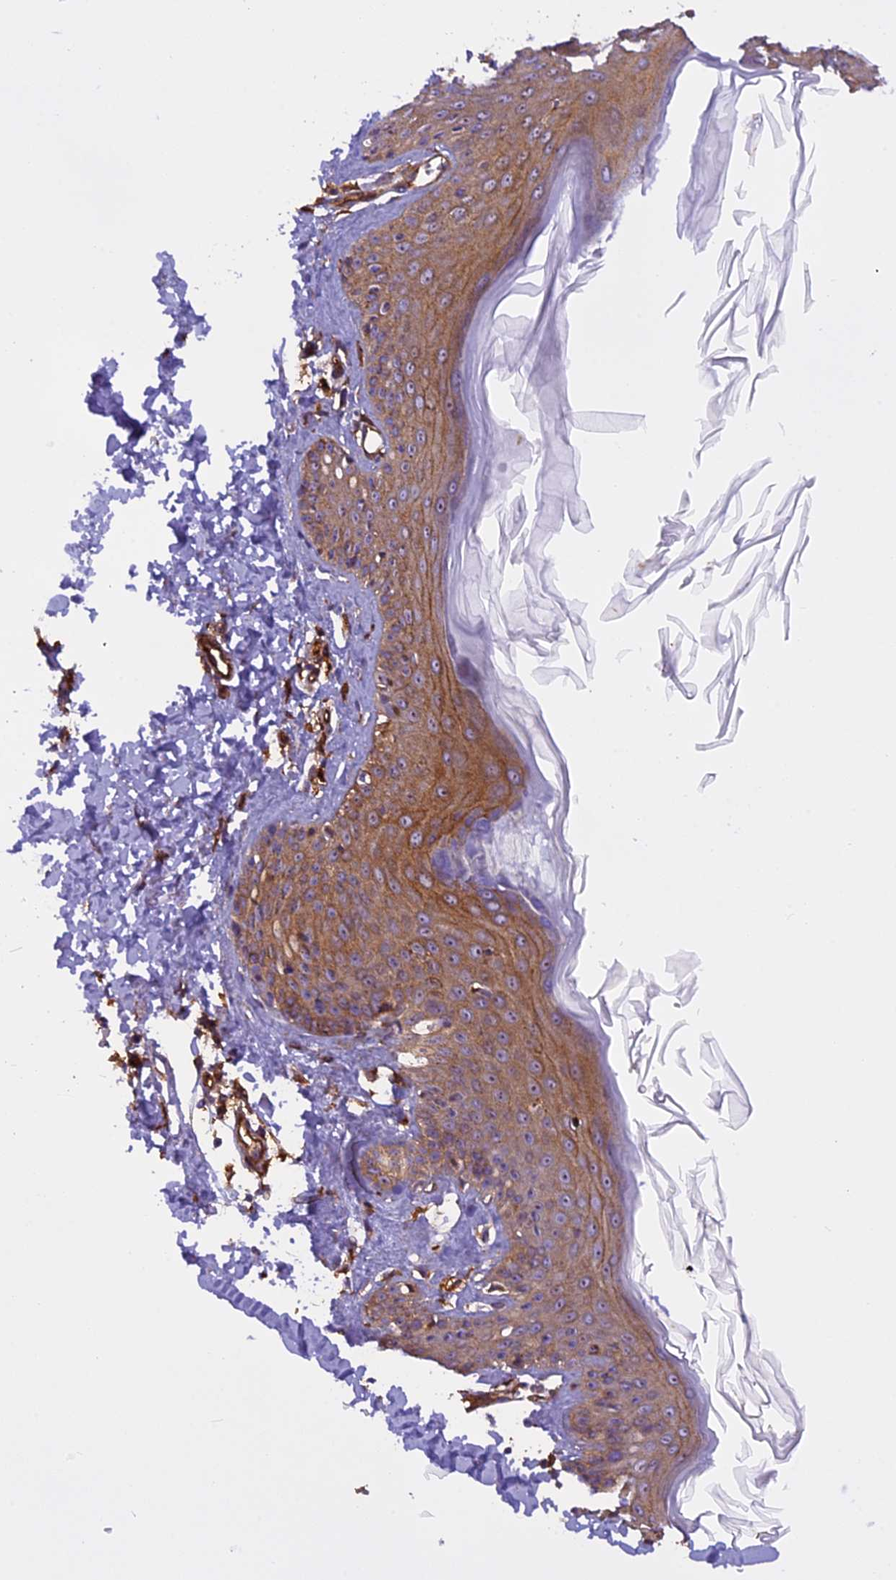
{"staining": {"intensity": "moderate", "quantity": ">75%", "location": "cytoplasmic/membranous"}, "tissue": "skin", "cell_type": "Fibroblasts", "image_type": "normal", "snomed": [{"axis": "morphology", "description": "Normal tissue, NOS"}, {"axis": "topography", "description": "Skin"}], "caption": "Immunohistochemistry (IHC) (DAB (3,3'-diaminobenzidine)) staining of benign skin exhibits moderate cytoplasmic/membranous protein positivity in approximately >75% of fibroblasts.", "gene": "EHBP1L1", "patient": {"sex": "male", "age": 52}}